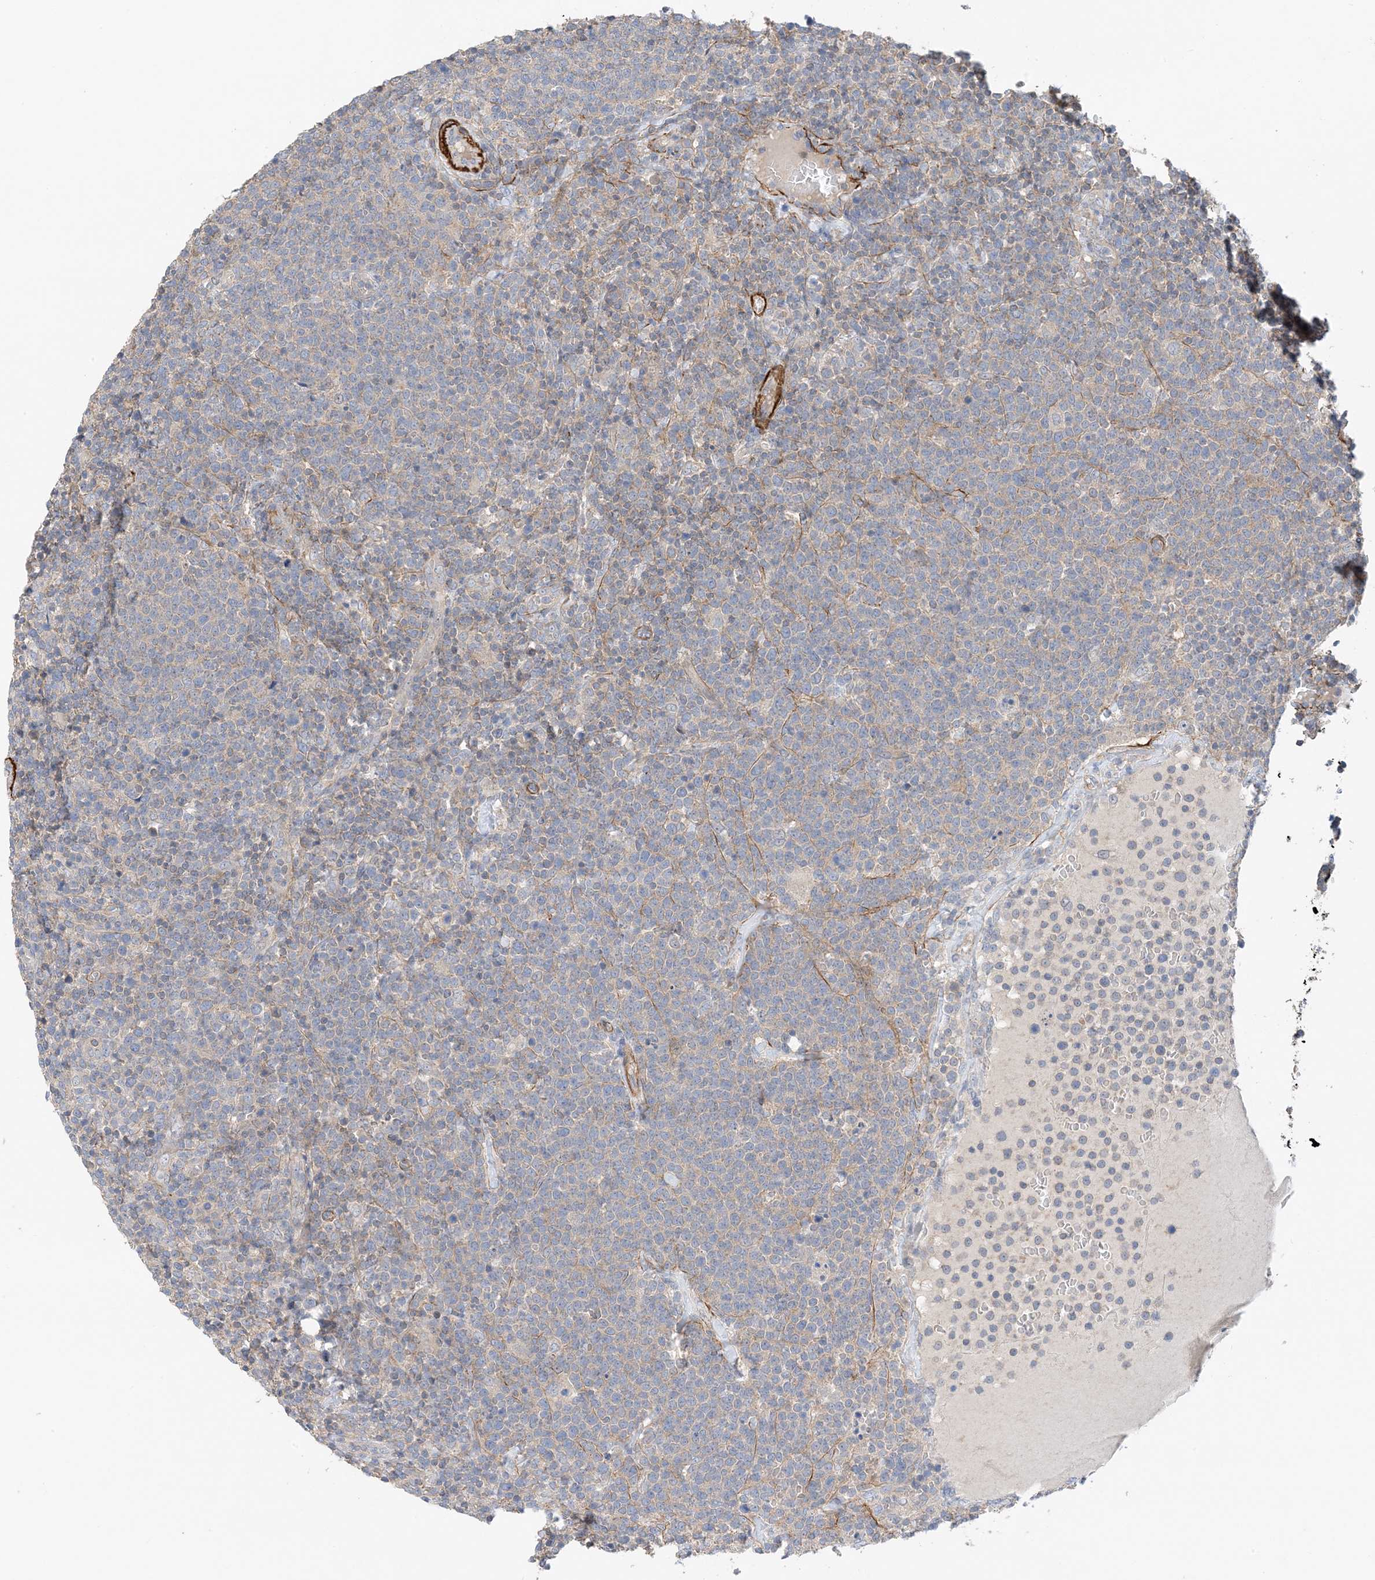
{"staining": {"intensity": "weak", "quantity": "<25%", "location": "cytoplasmic/membranous"}, "tissue": "lymphoma", "cell_type": "Tumor cells", "image_type": "cancer", "snomed": [{"axis": "morphology", "description": "Malignant lymphoma, non-Hodgkin's type, High grade"}, {"axis": "topography", "description": "Lymph node"}], "caption": "The immunohistochemistry (IHC) histopathology image has no significant staining in tumor cells of lymphoma tissue.", "gene": "KIFBP", "patient": {"sex": "male", "age": 61}}